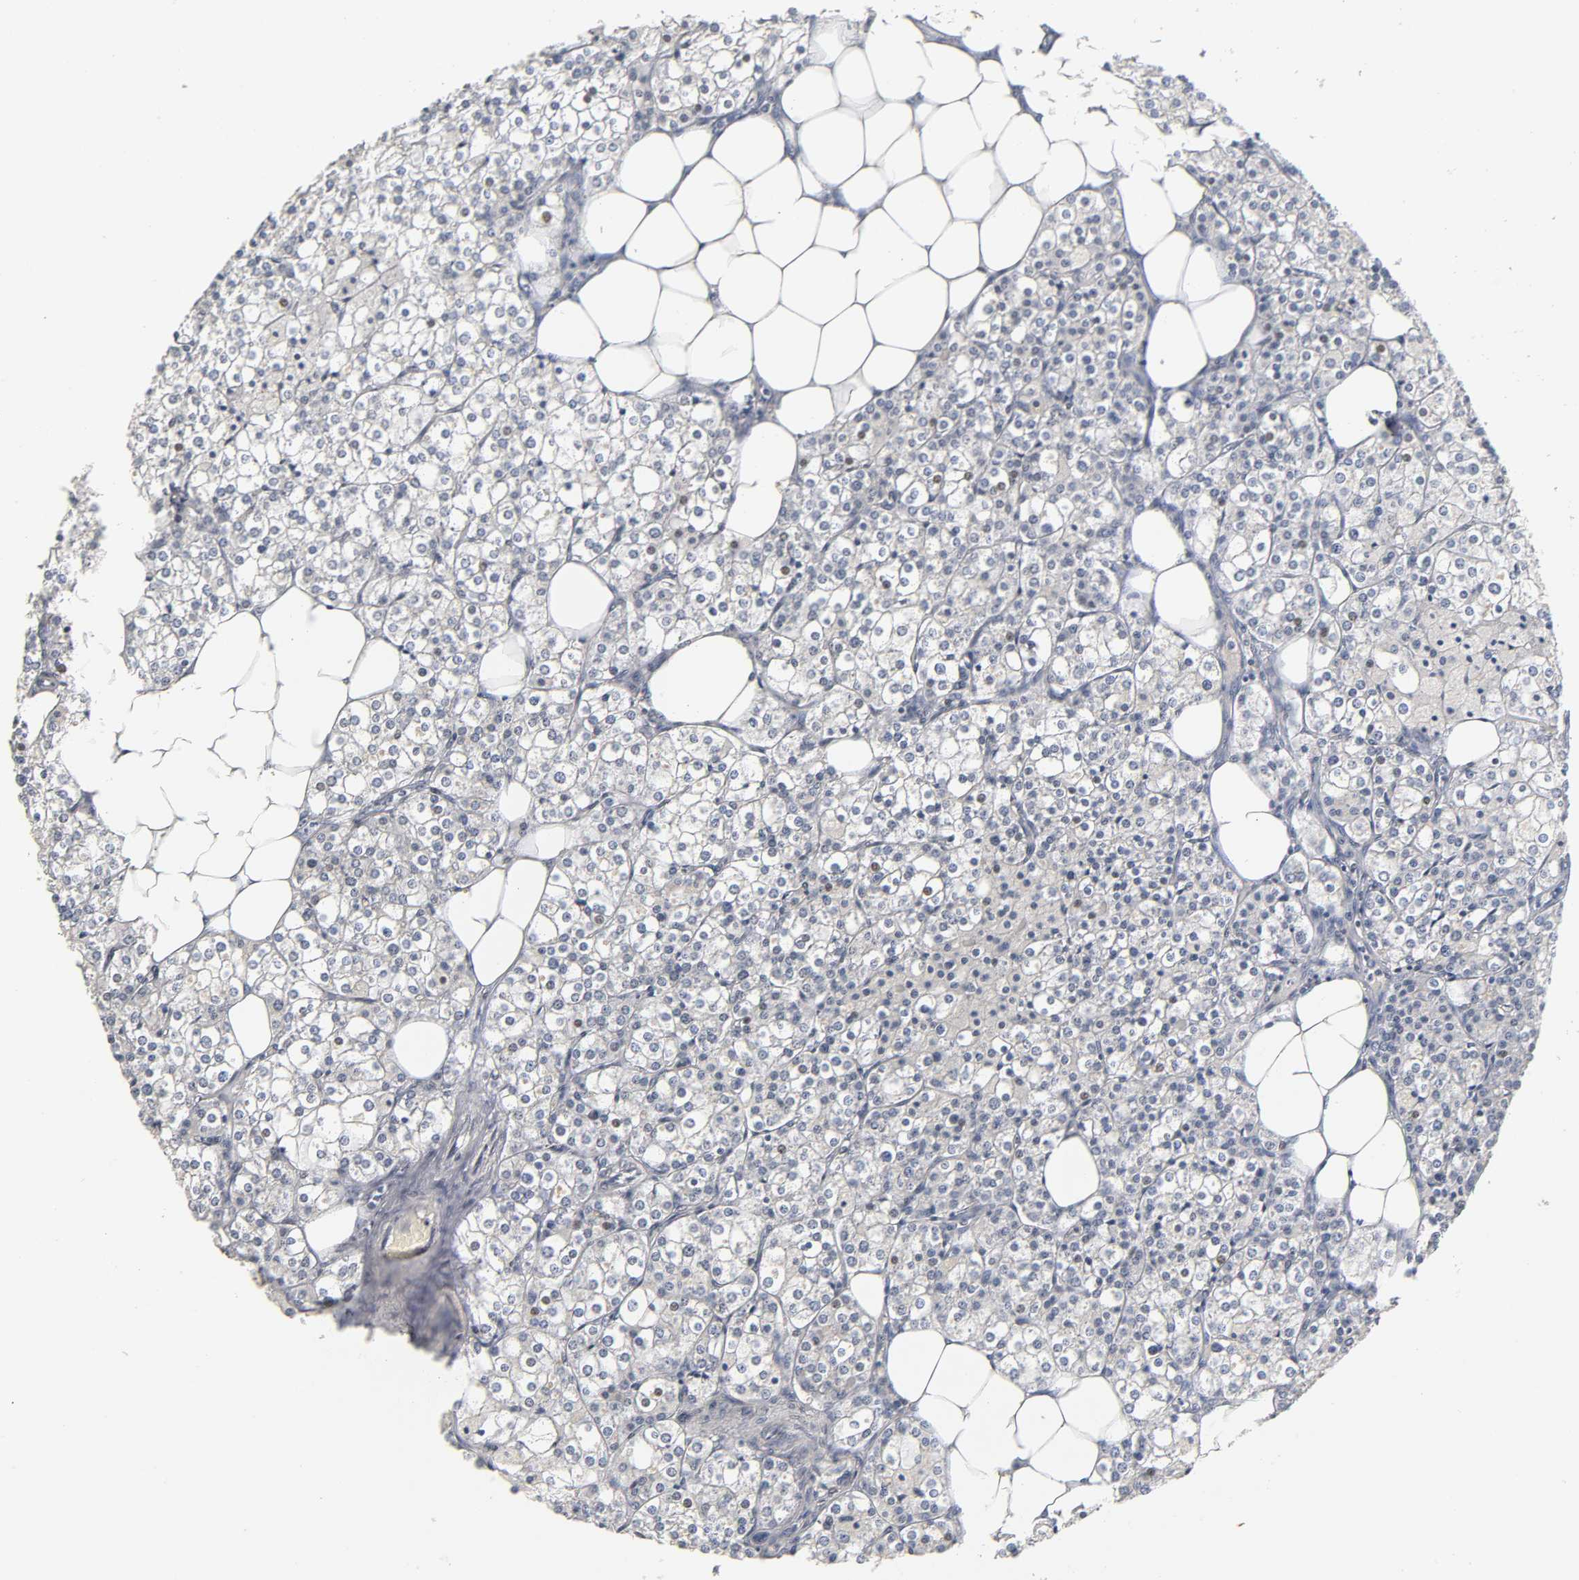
{"staining": {"intensity": "moderate", "quantity": ">75%", "location": "nuclear"}, "tissue": "parathyroid gland", "cell_type": "Glandular cells", "image_type": "normal", "snomed": [{"axis": "morphology", "description": "Normal tissue, NOS"}, {"axis": "topography", "description": "Parathyroid gland"}], "caption": "Moderate nuclear protein expression is present in approximately >75% of glandular cells in parathyroid gland. (IHC, brightfield microscopy, high magnification).", "gene": "SP3", "patient": {"sex": "female", "age": 63}}